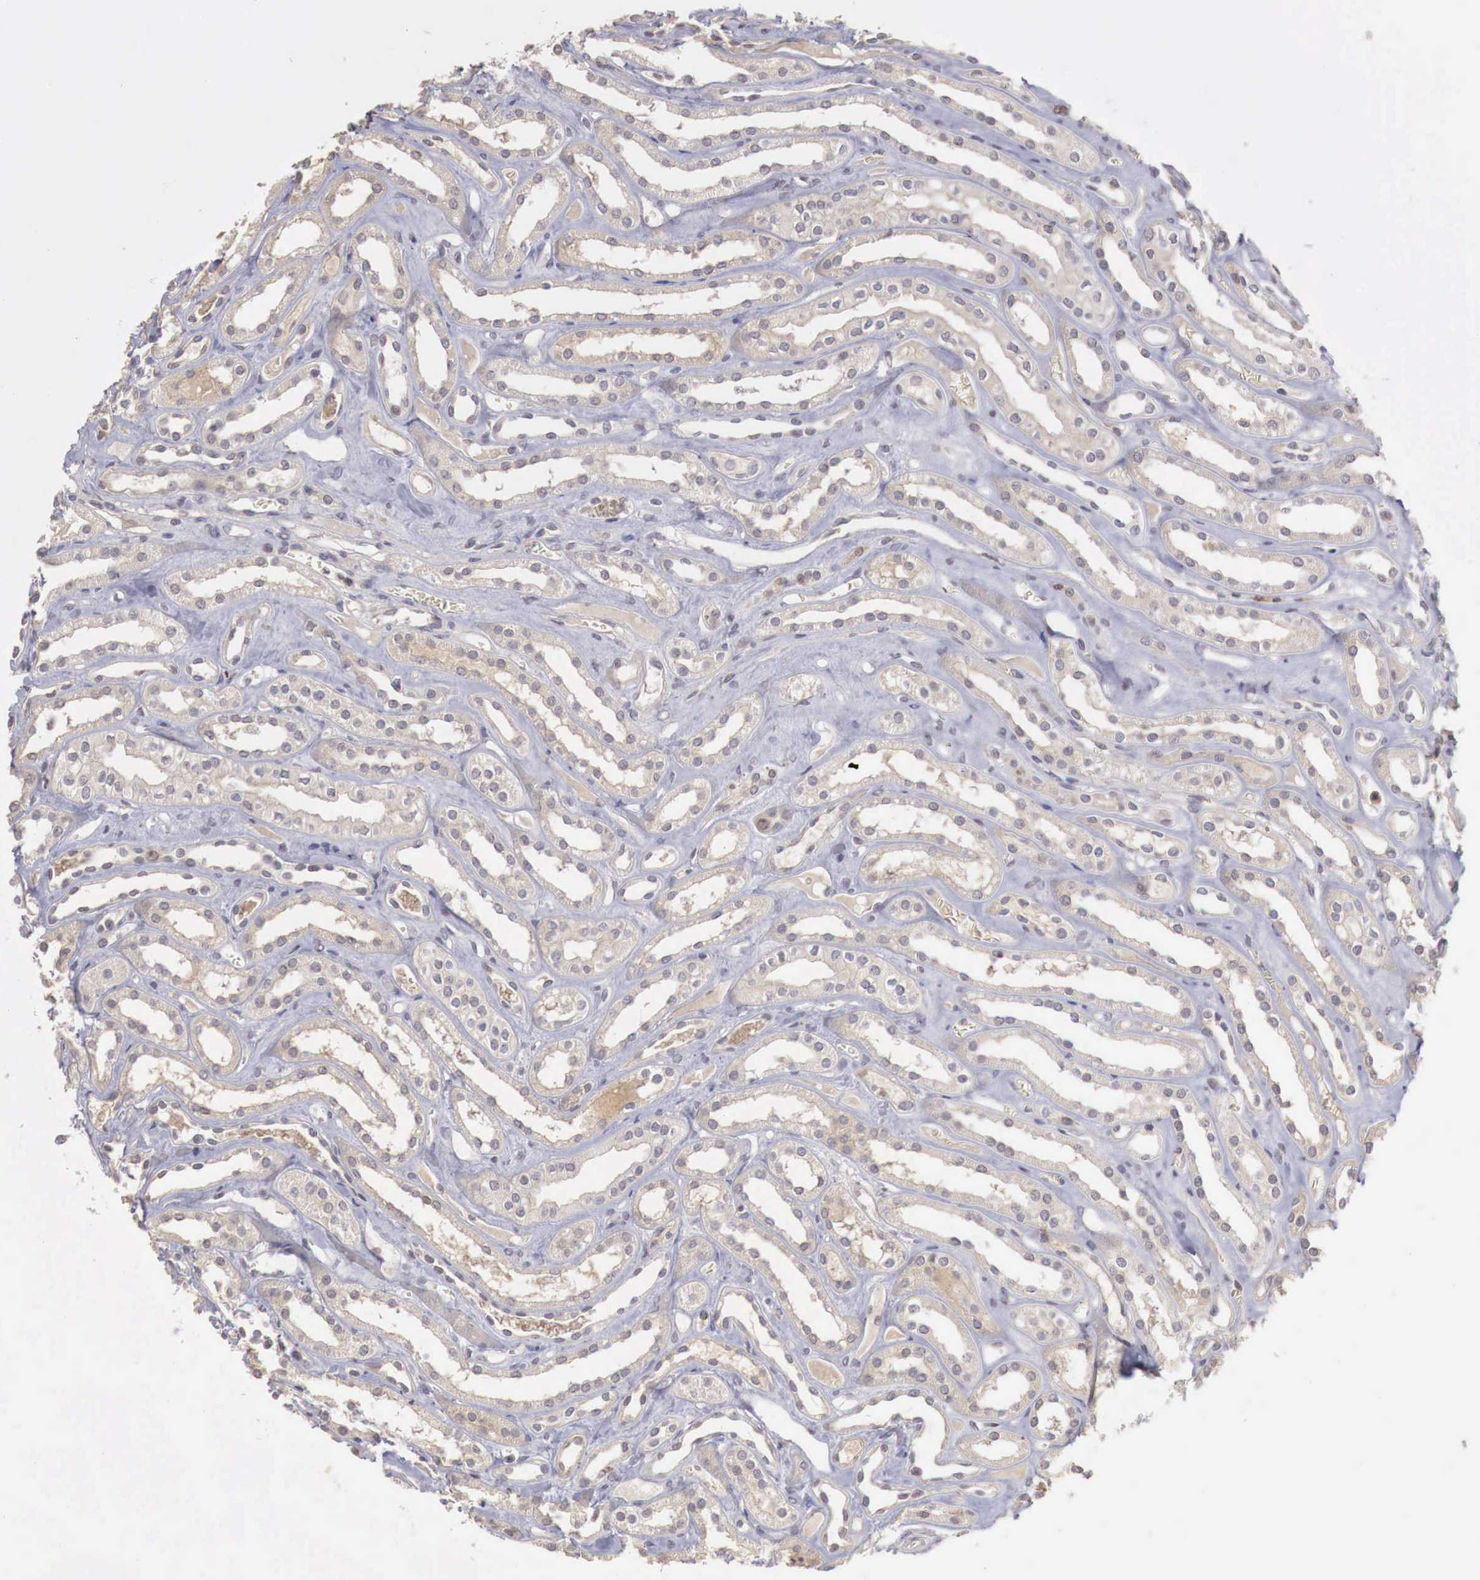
{"staining": {"intensity": "weak", "quantity": "25%-75%", "location": "cytoplasmic/membranous"}, "tissue": "kidney", "cell_type": "Cells in glomeruli", "image_type": "normal", "snomed": [{"axis": "morphology", "description": "Normal tissue, NOS"}, {"axis": "topography", "description": "Kidney"}], "caption": "This image reveals unremarkable kidney stained with IHC to label a protein in brown. The cytoplasmic/membranous of cells in glomeruli show weak positivity for the protein. Nuclei are counter-stained blue.", "gene": "TBC1D9", "patient": {"sex": "female", "age": 52}}